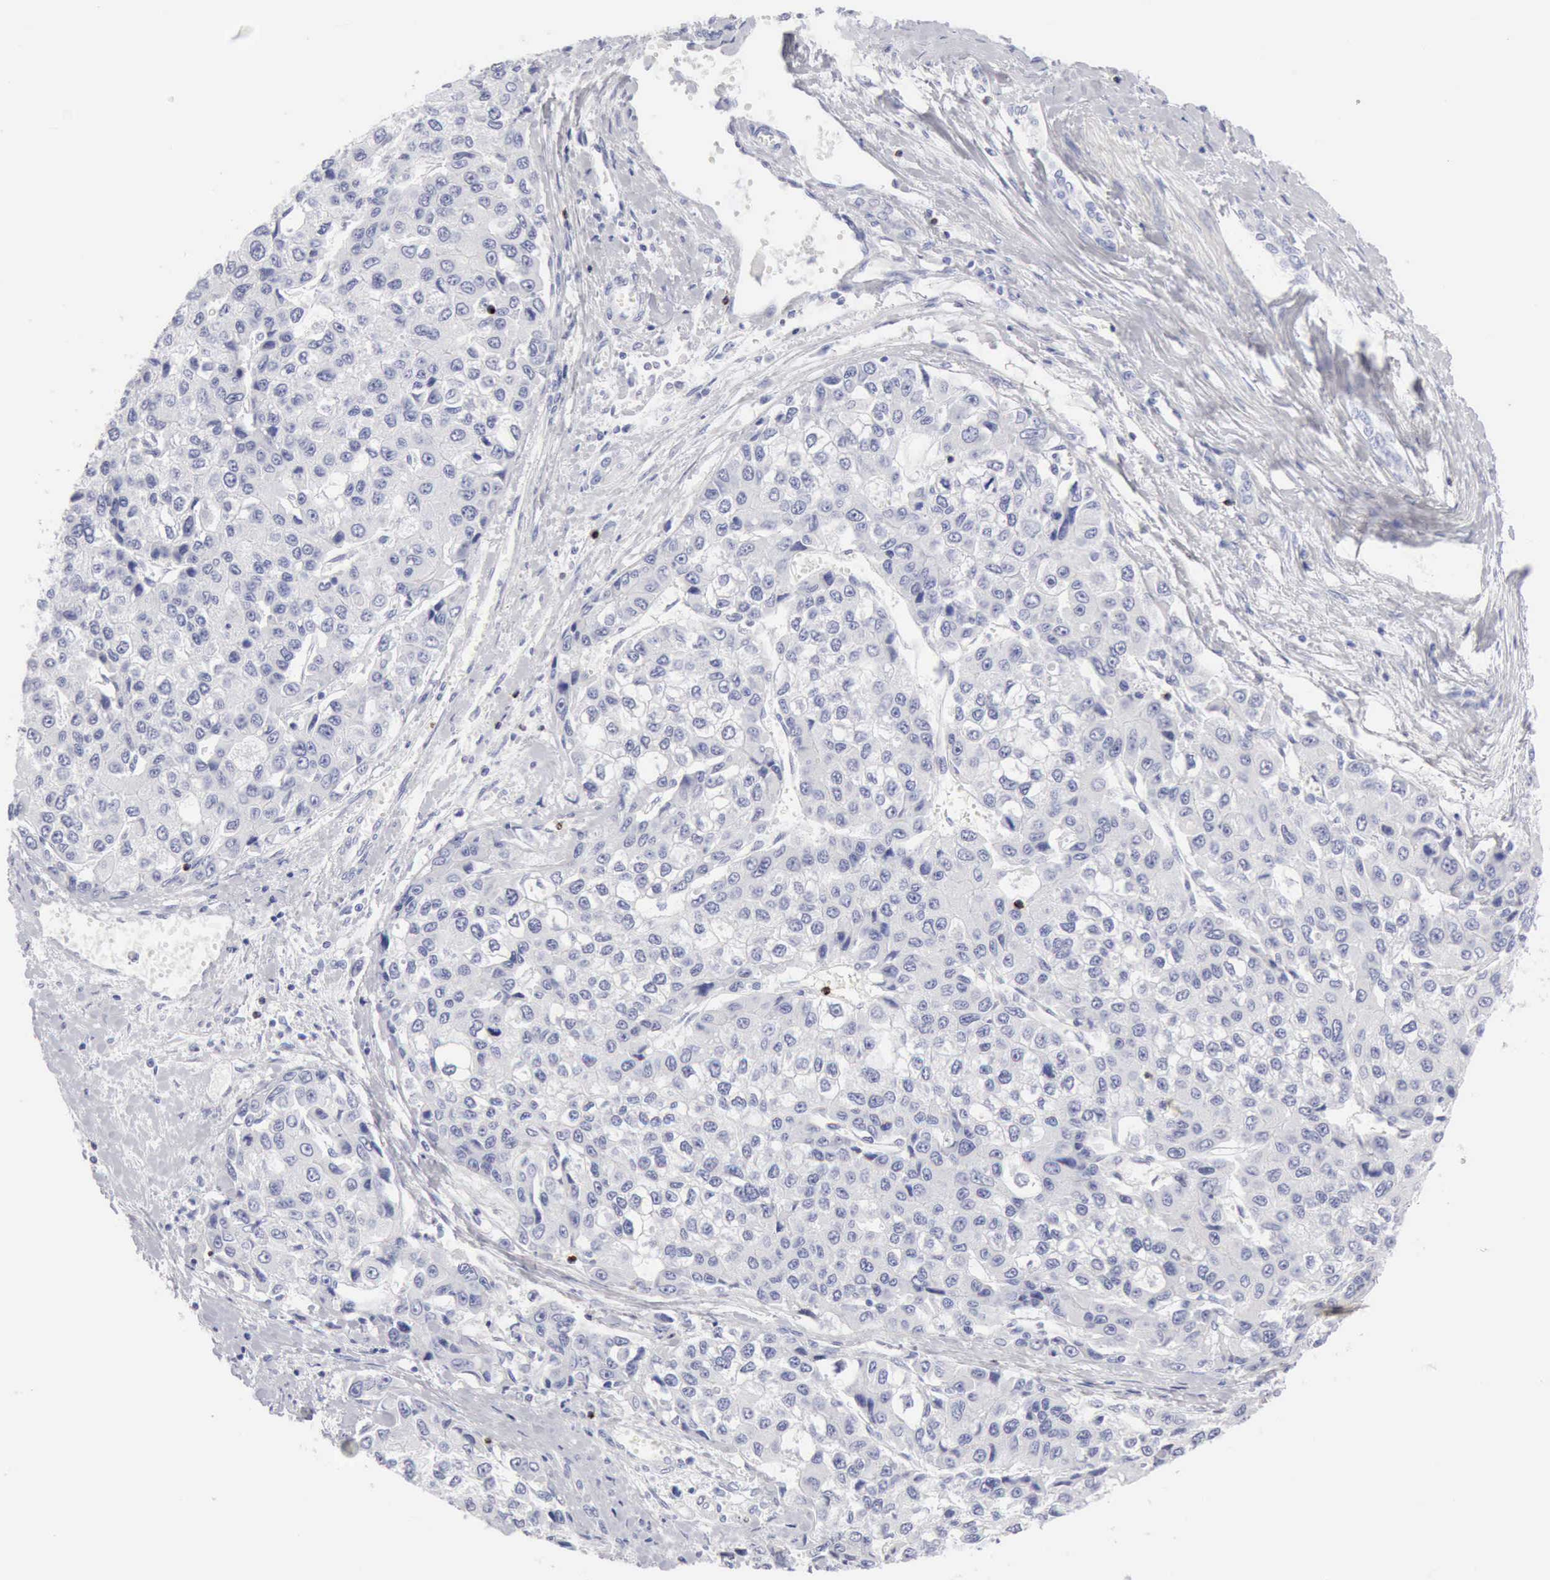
{"staining": {"intensity": "negative", "quantity": "none", "location": "none"}, "tissue": "liver cancer", "cell_type": "Tumor cells", "image_type": "cancer", "snomed": [{"axis": "morphology", "description": "Carcinoma, Hepatocellular, NOS"}, {"axis": "topography", "description": "Liver"}], "caption": "A high-resolution histopathology image shows IHC staining of liver hepatocellular carcinoma, which shows no significant staining in tumor cells.", "gene": "GZMB", "patient": {"sex": "female", "age": 66}}